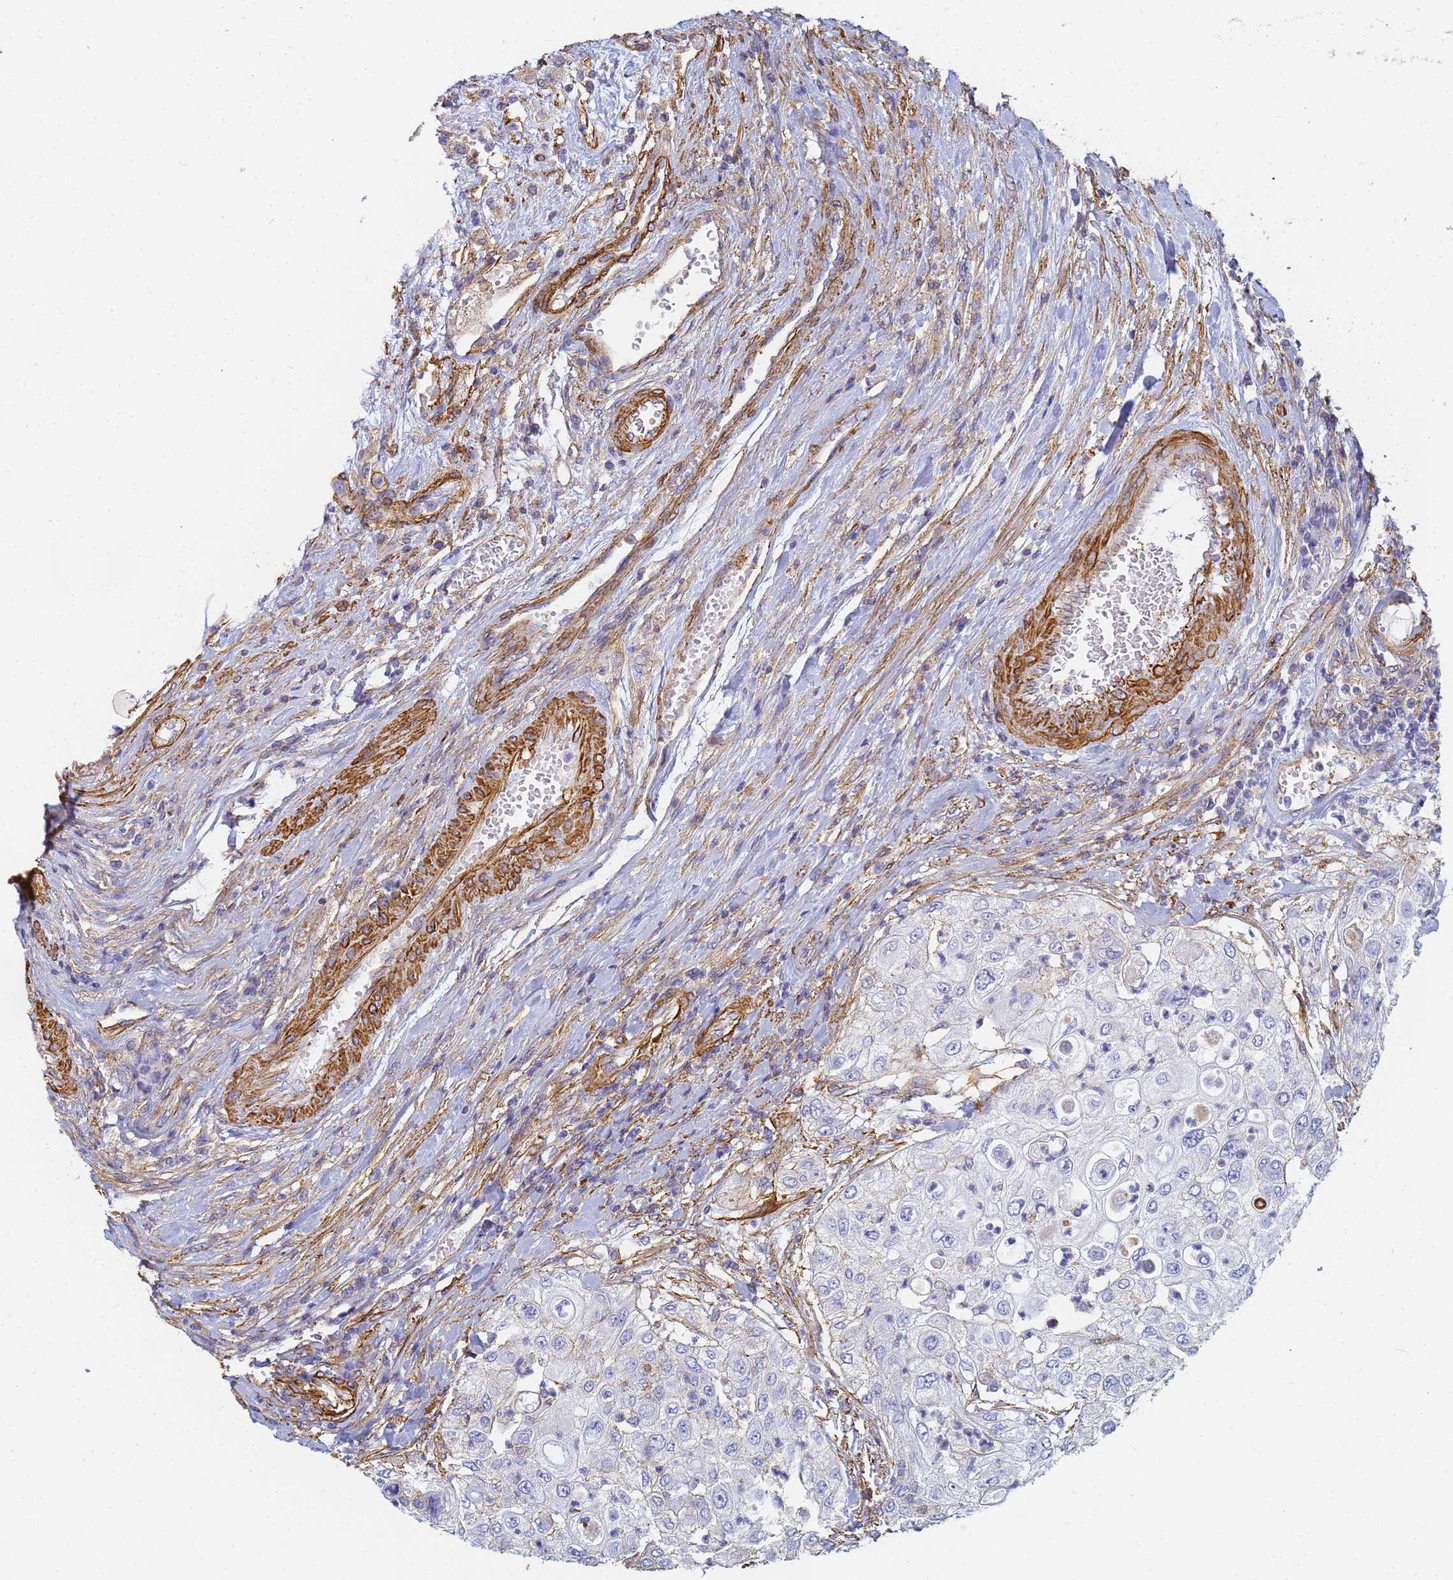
{"staining": {"intensity": "negative", "quantity": "none", "location": "none"}, "tissue": "urothelial cancer", "cell_type": "Tumor cells", "image_type": "cancer", "snomed": [{"axis": "morphology", "description": "Urothelial carcinoma, High grade"}, {"axis": "topography", "description": "Urinary bladder"}], "caption": "Urothelial cancer was stained to show a protein in brown. There is no significant staining in tumor cells.", "gene": "TPM1", "patient": {"sex": "female", "age": 79}}